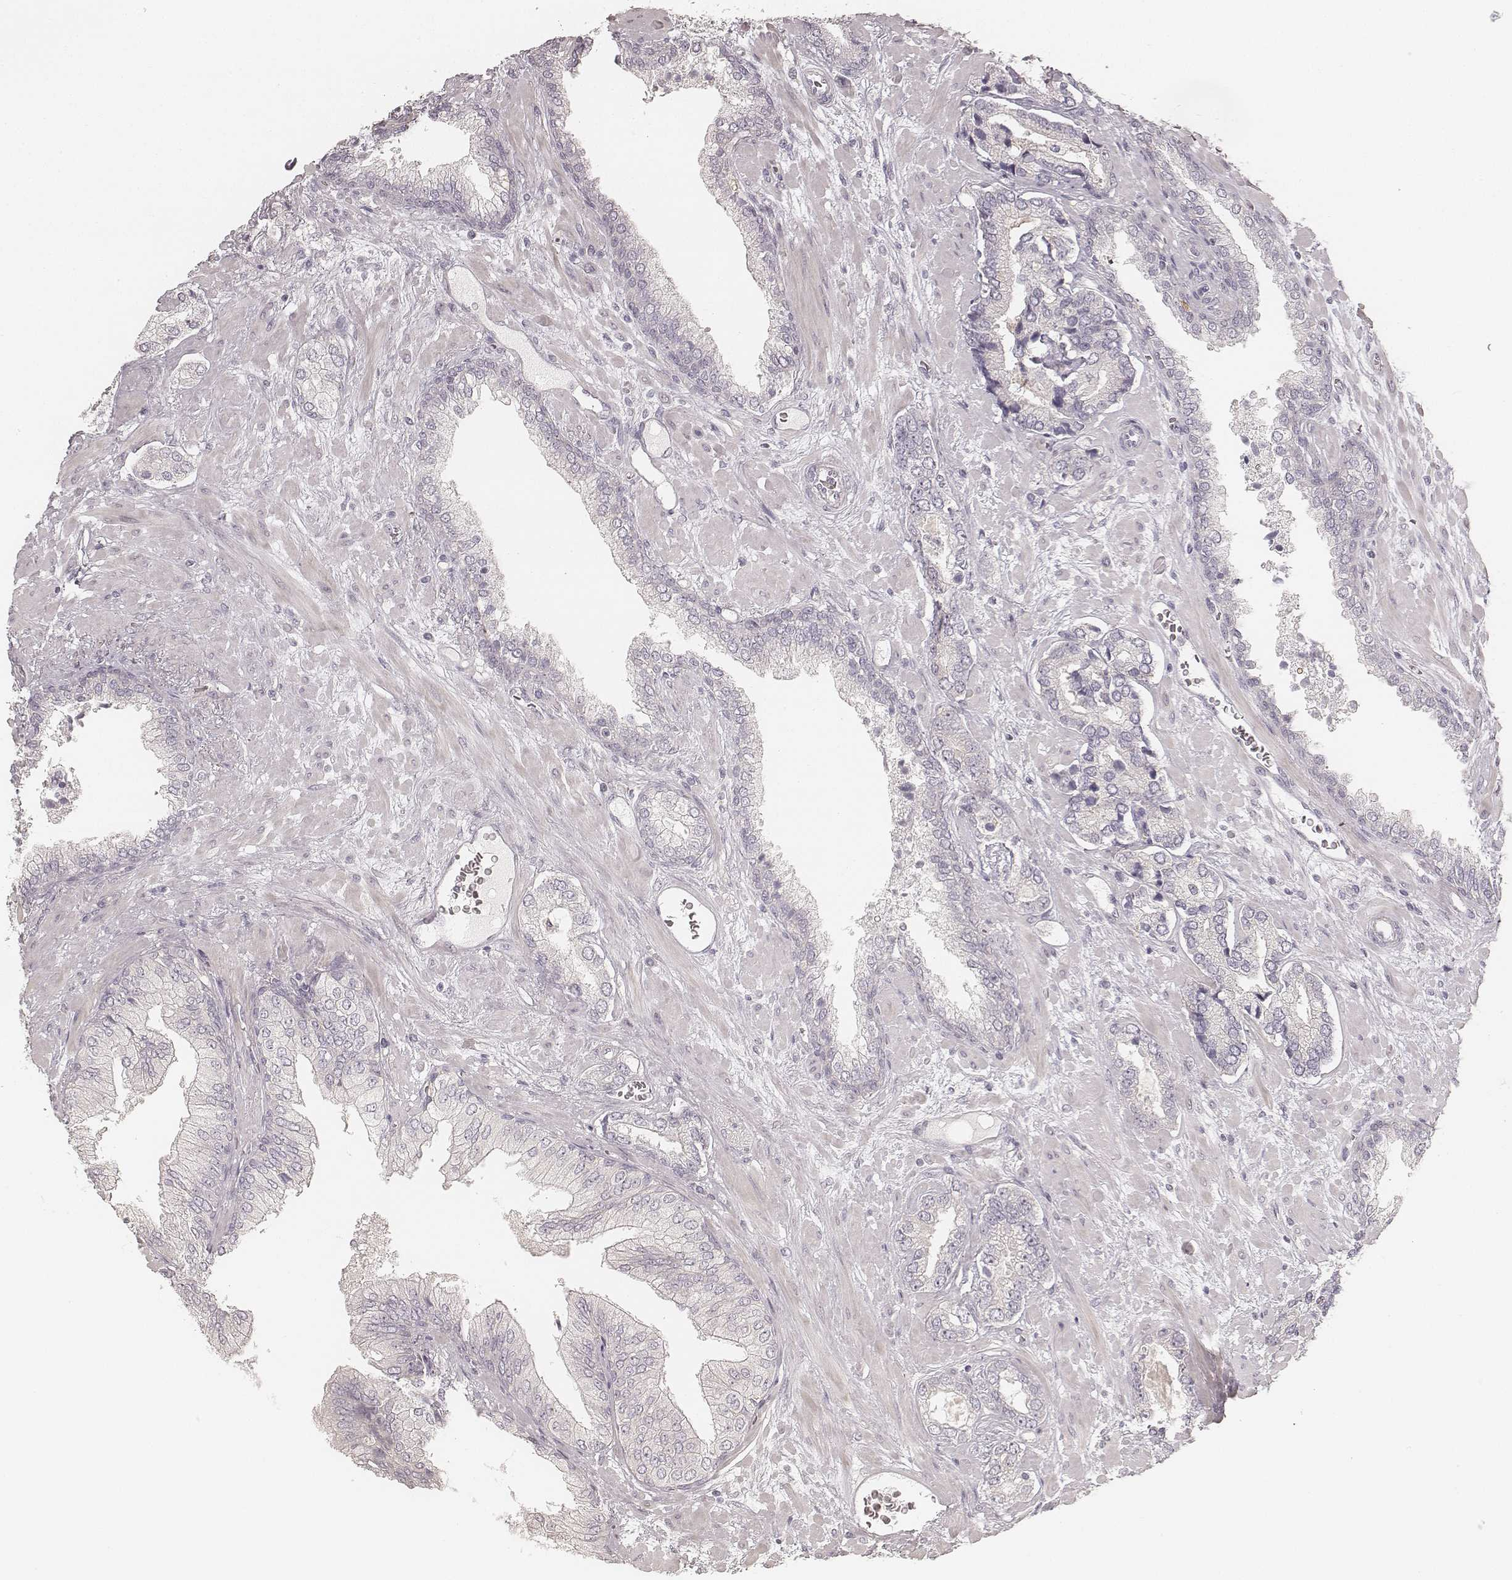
{"staining": {"intensity": "negative", "quantity": "none", "location": "none"}, "tissue": "prostate cancer", "cell_type": "Tumor cells", "image_type": "cancer", "snomed": [{"axis": "morphology", "description": "Adenocarcinoma, Low grade"}, {"axis": "topography", "description": "Prostate"}], "caption": "High power microscopy photomicrograph of an immunohistochemistry (IHC) photomicrograph of prostate low-grade adenocarcinoma, revealing no significant expression in tumor cells. (DAB (3,3'-diaminobenzidine) IHC visualized using brightfield microscopy, high magnification).", "gene": "FMNL2", "patient": {"sex": "male", "age": 61}}